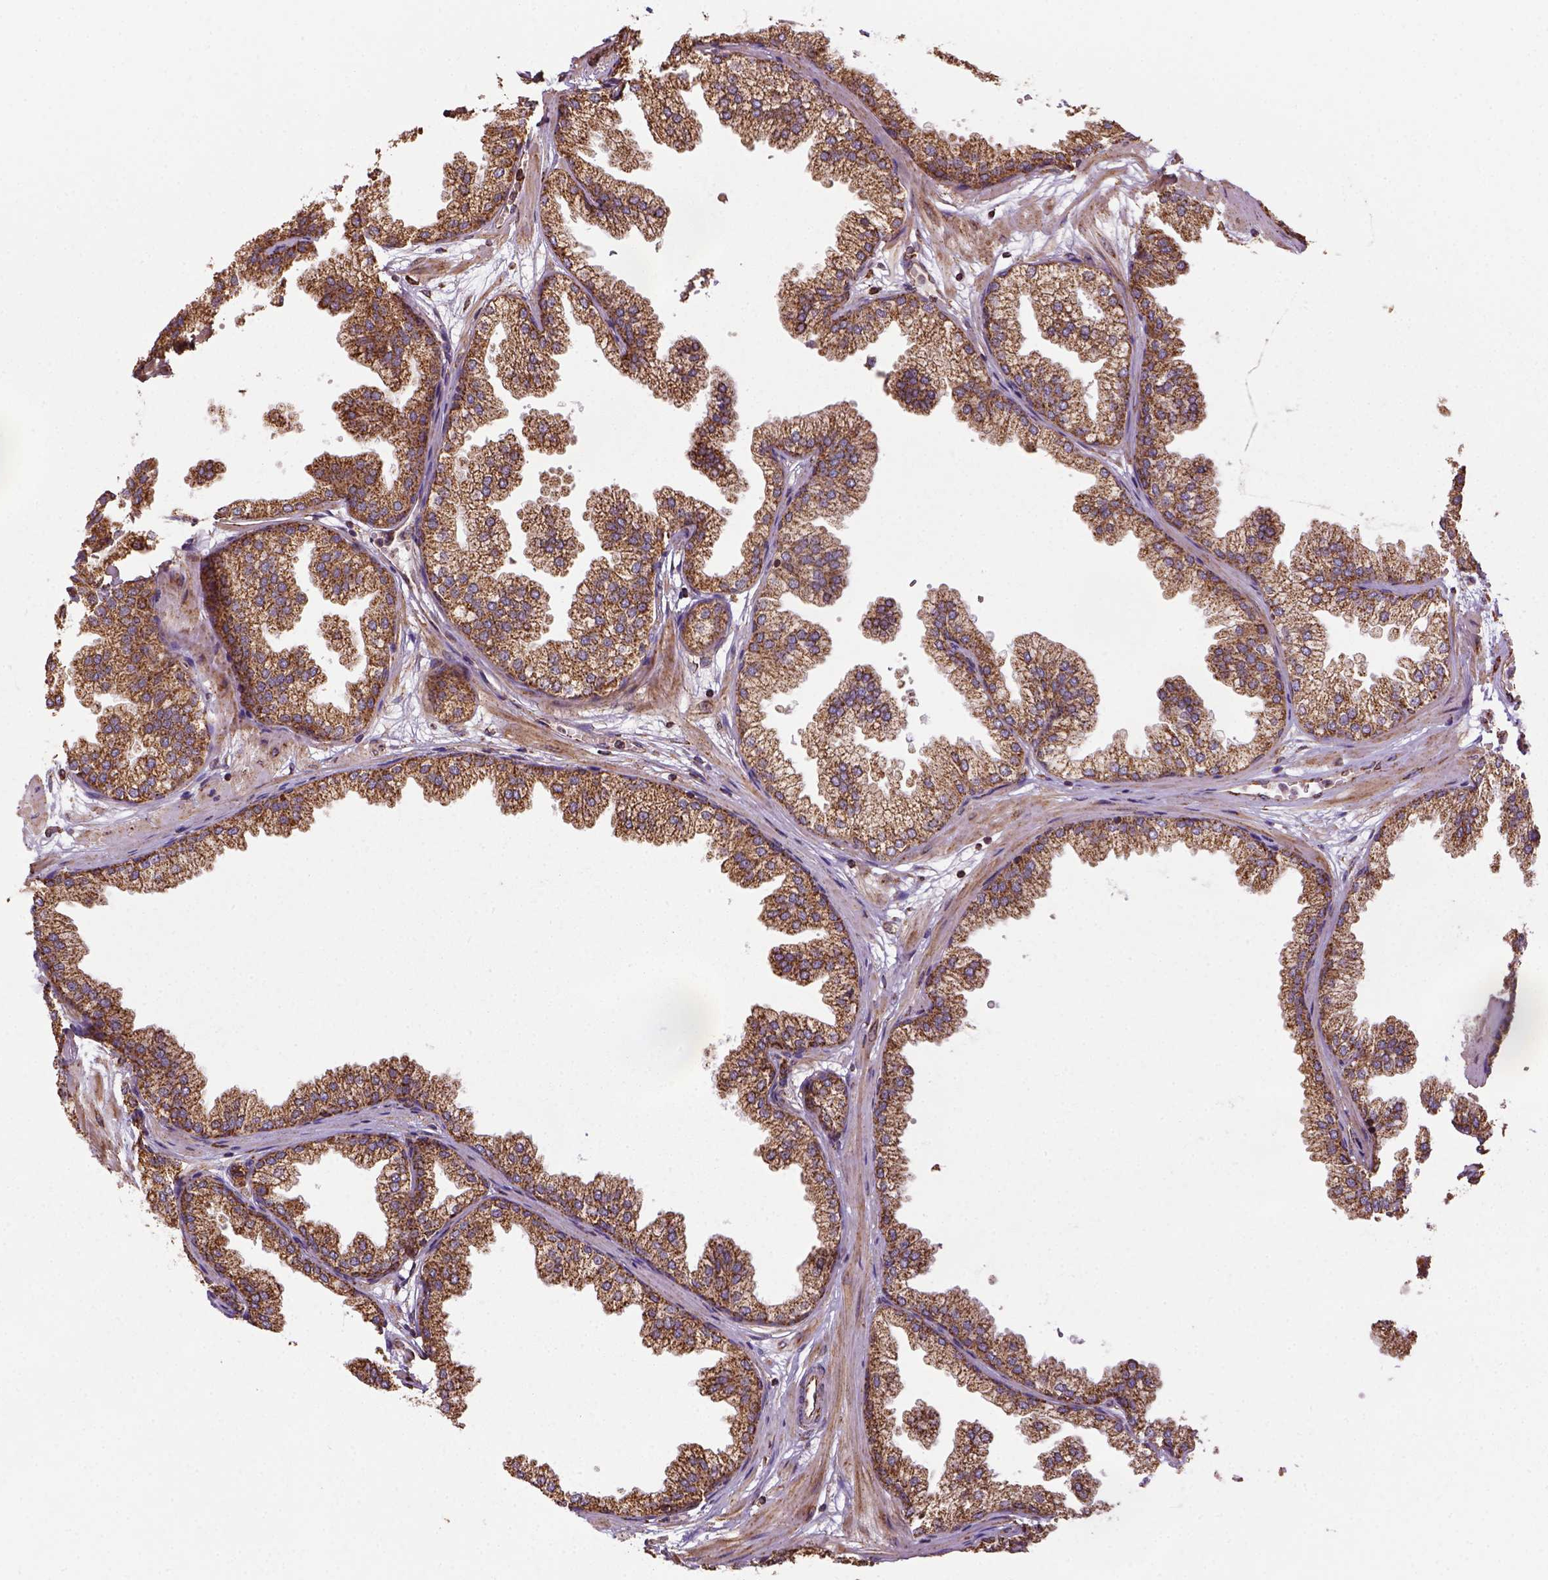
{"staining": {"intensity": "strong", "quantity": ">75%", "location": "cytoplasmic/membranous"}, "tissue": "prostate", "cell_type": "Glandular cells", "image_type": "normal", "snomed": [{"axis": "morphology", "description": "Normal tissue, NOS"}, {"axis": "topography", "description": "Prostate"}], "caption": "DAB (3,3'-diaminobenzidine) immunohistochemical staining of unremarkable human prostate shows strong cytoplasmic/membranous protein staining in about >75% of glandular cells. (Stains: DAB in brown, nuclei in blue, Microscopy: brightfield microscopy at high magnification).", "gene": "MAPK8IP3", "patient": {"sex": "male", "age": 37}}